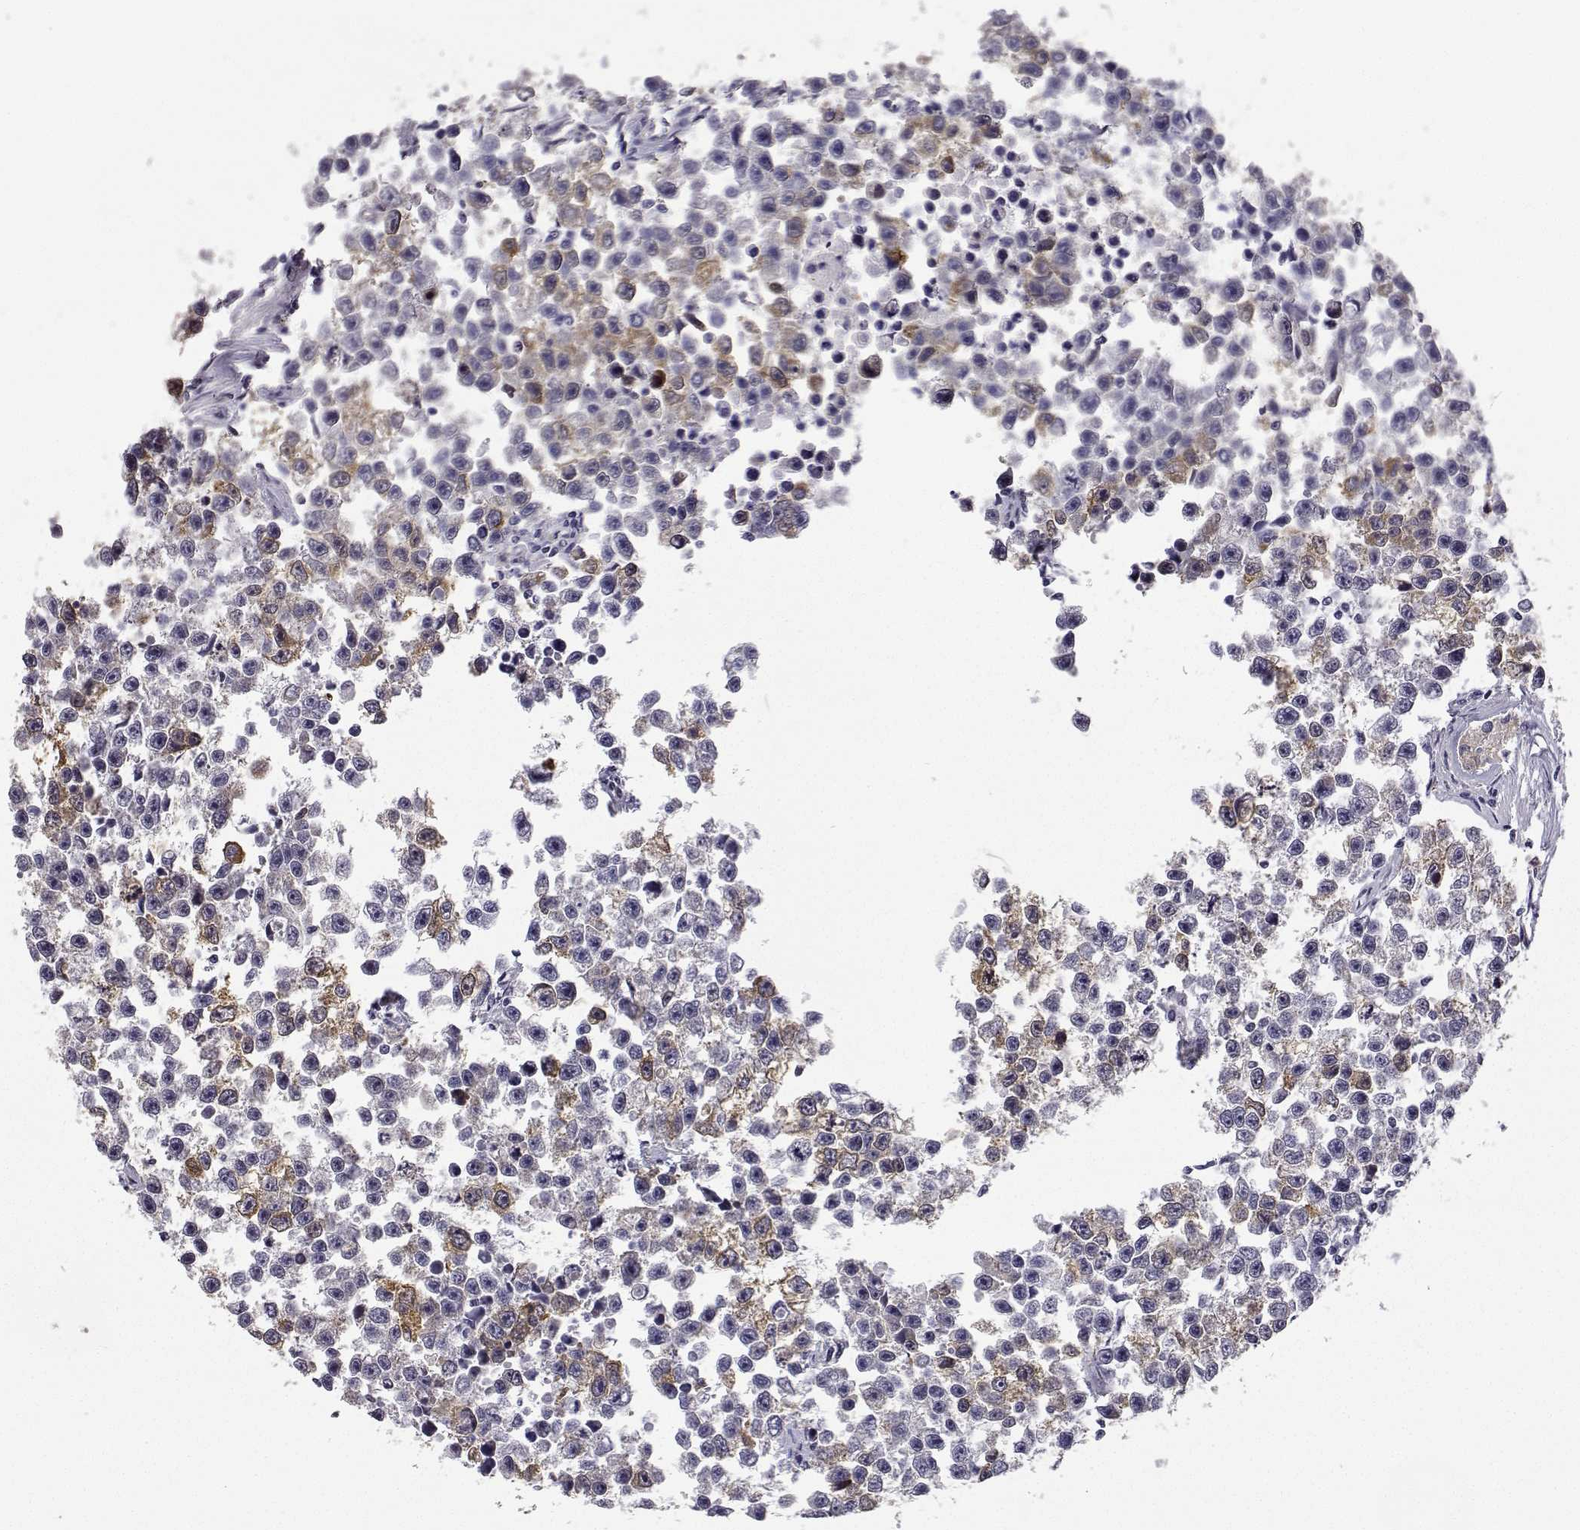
{"staining": {"intensity": "moderate", "quantity": "<25%", "location": "cytoplasmic/membranous"}, "tissue": "testis cancer", "cell_type": "Tumor cells", "image_type": "cancer", "snomed": [{"axis": "morphology", "description": "Seminoma, NOS"}, {"axis": "topography", "description": "Testis"}], "caption": "Approximately <25% of tumor cells in human testis cancer show moderate cytoplasmic/membranous protein expression as visualized by brown immunohistochemical staining.", "gene": "PHGDH", "patient": {"sex": "male", "age": 26}}